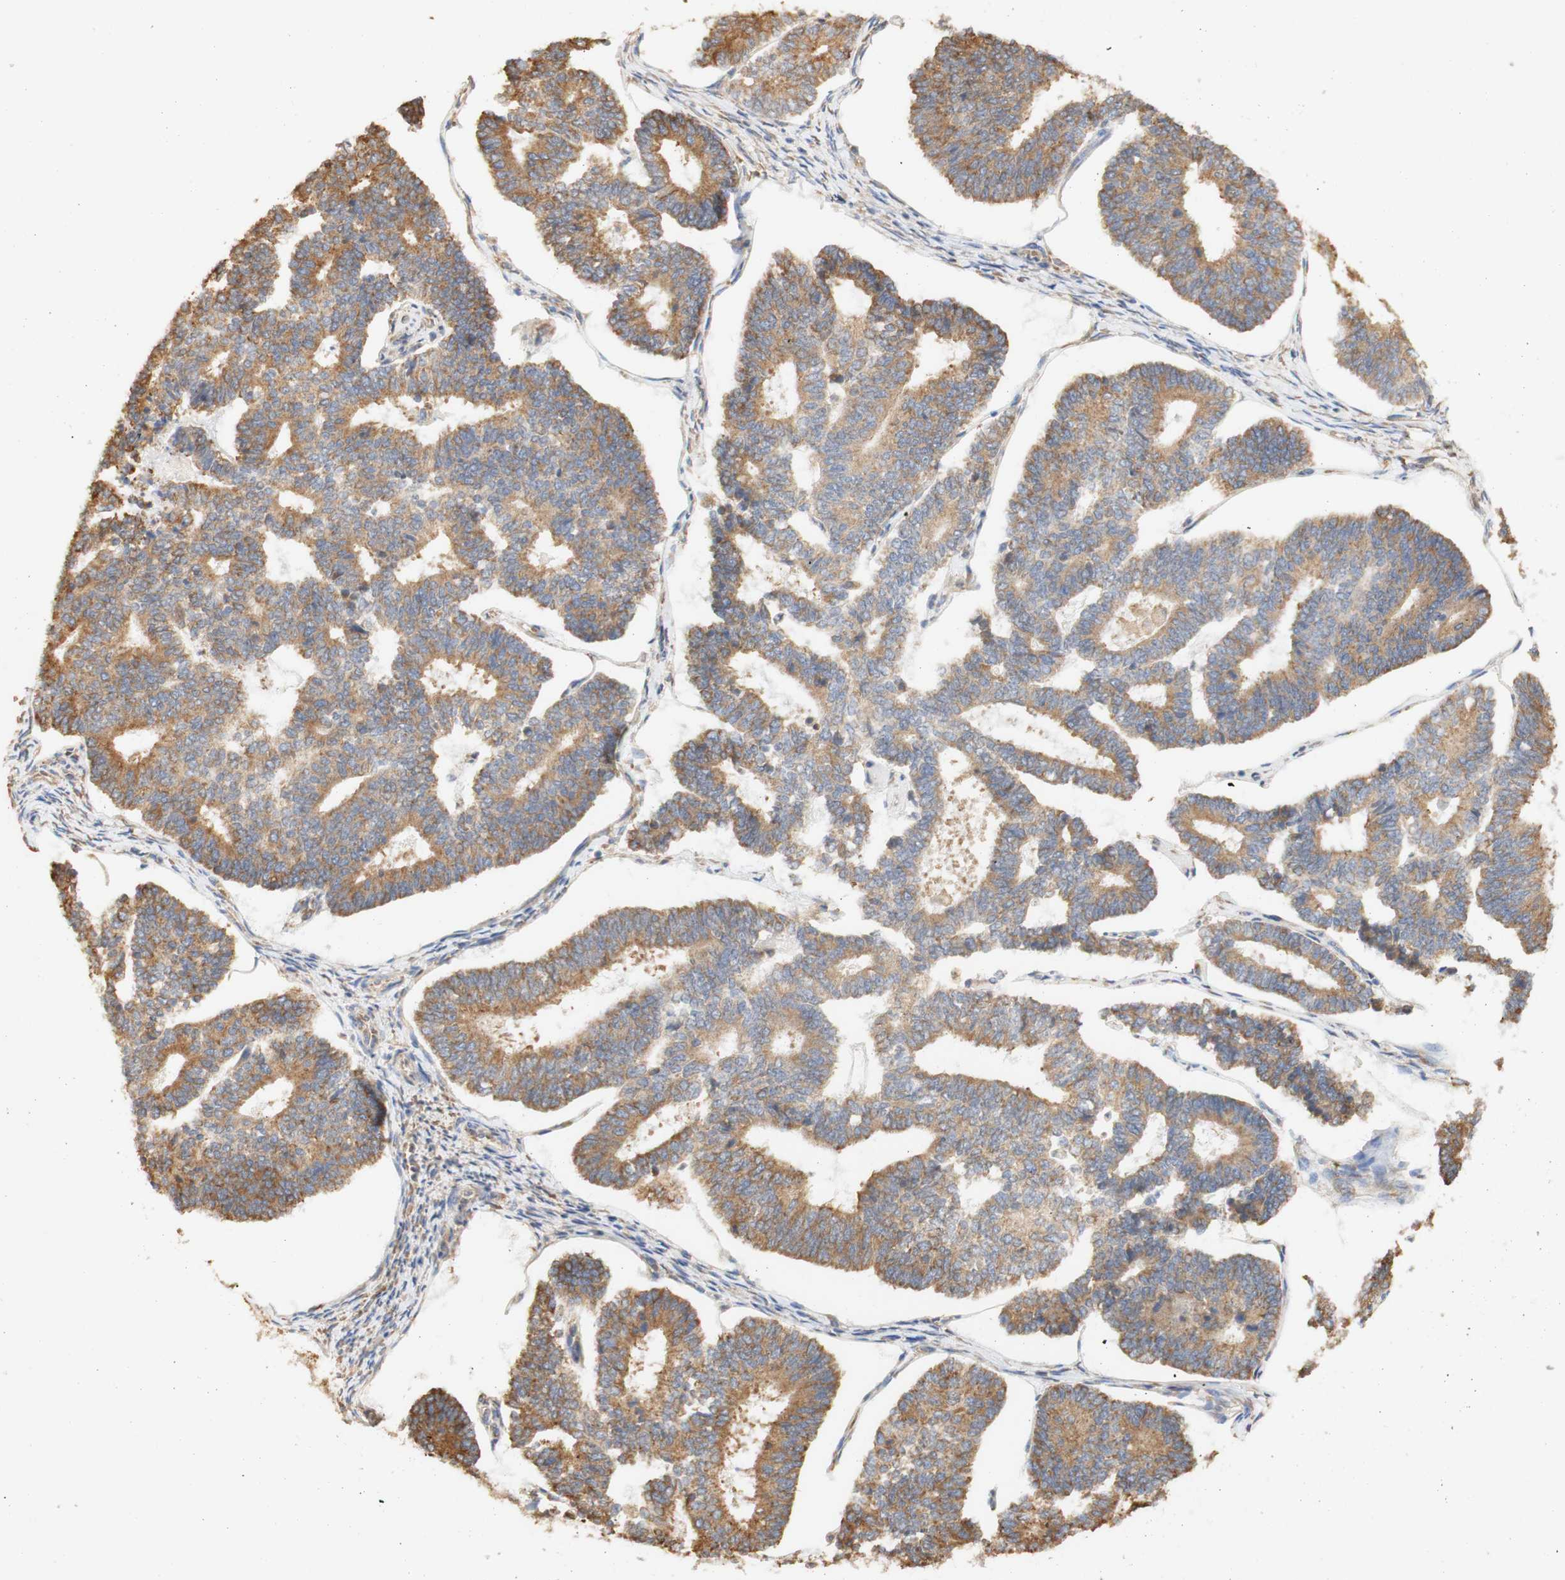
{"staining": {"intensity": "moderate", "quantity": ">75%", "location": "cytoplasmic/membranous"}, "tissue": "endometrial cancer", "cell_type": "Tumor cells", "image_type": "cancer", "snomed": [{"axis": "morphology", "description": "Adenocarcinoma, NOS"}, {"axis": "topography", "description": "Endometrium"}], "caption": "Adenocarcinoma (endometrial) tissue shows moderate cytoplasmic/membranous expression in approximately >75% of tumor cells", "gene": "EIF2AK4", "patient": {"sex": "female", "age": 70}}